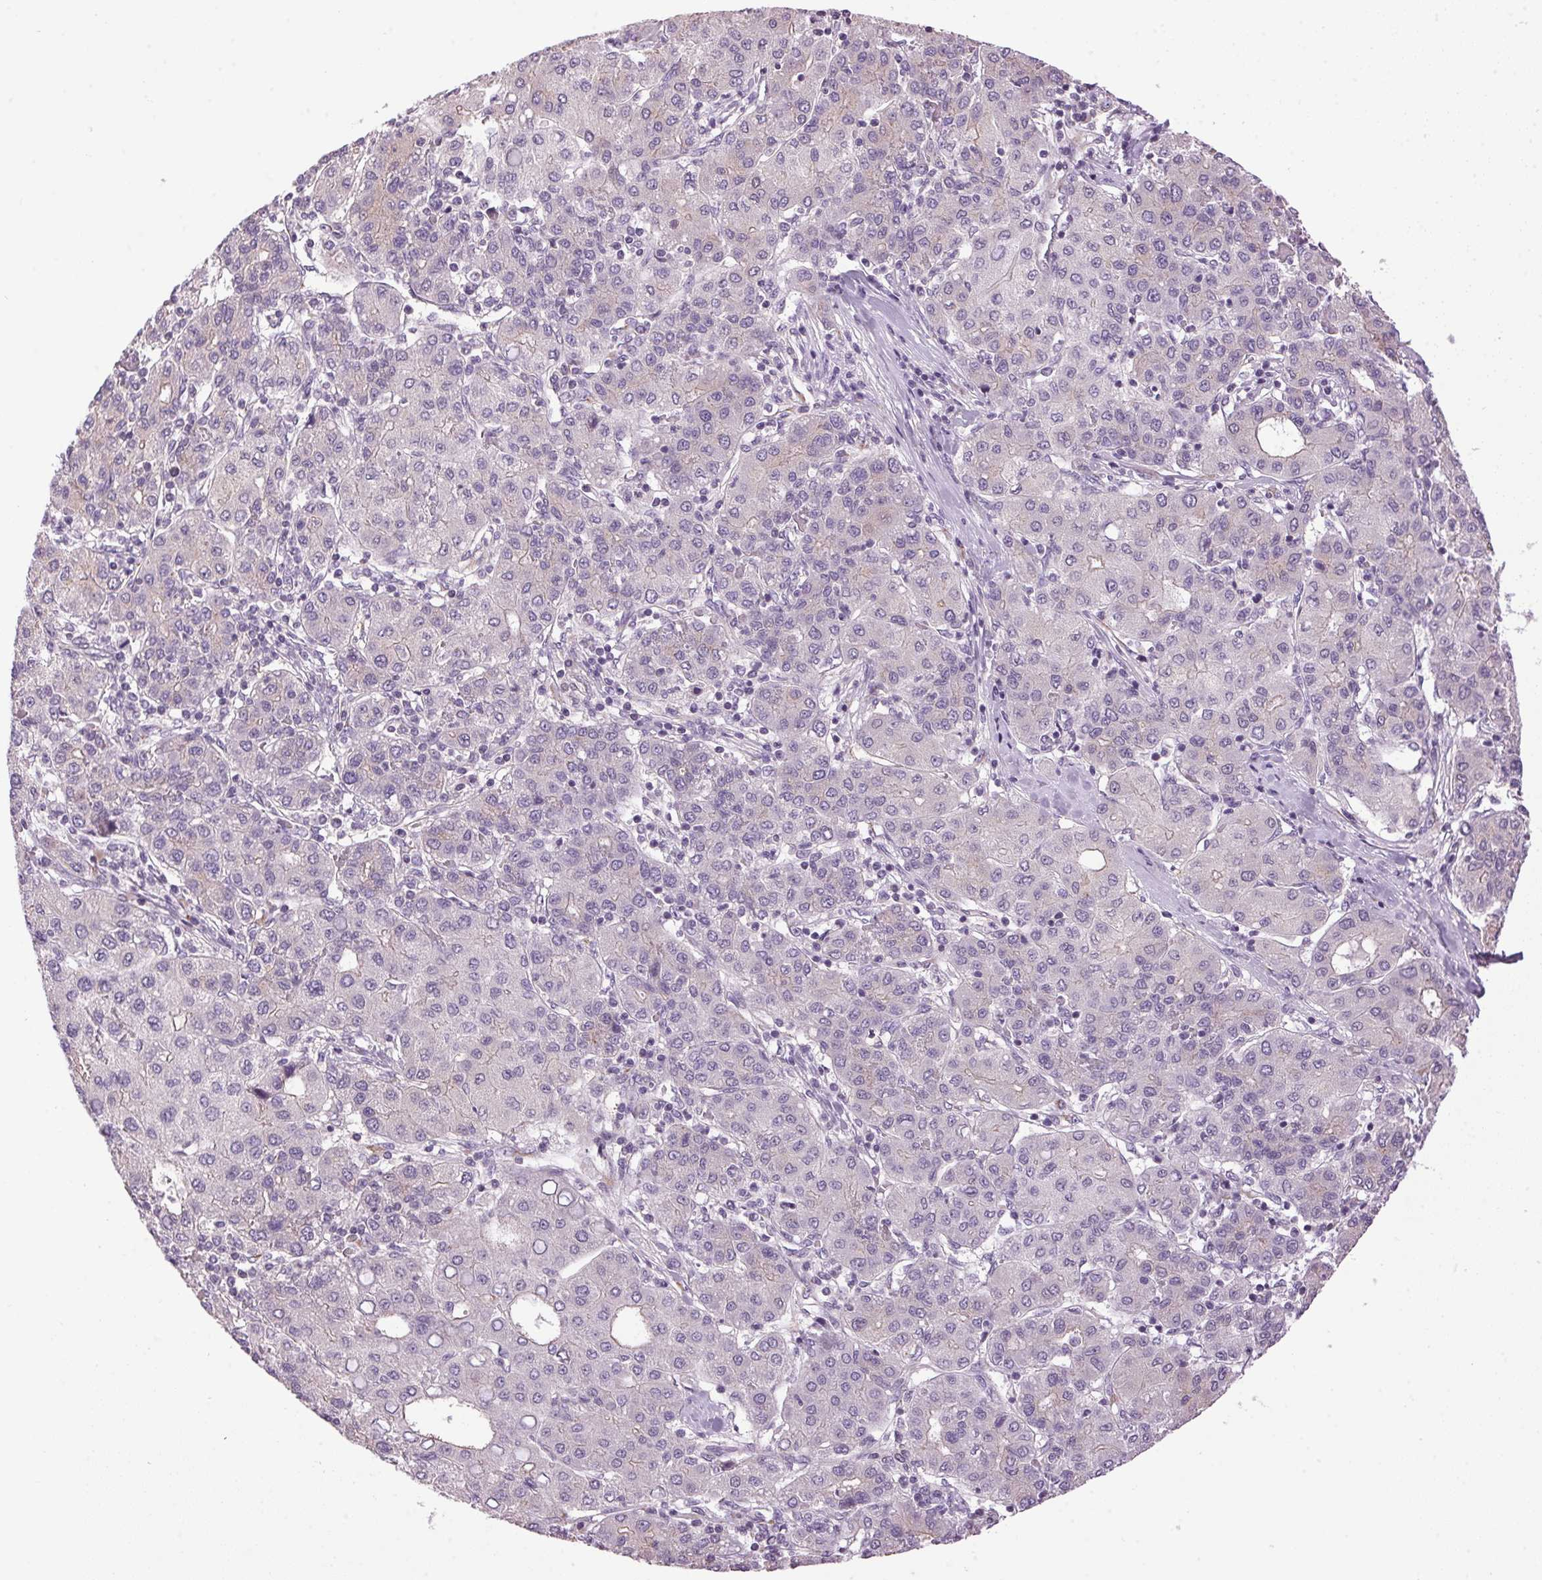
{"staining": {"intensity": "weak", "quantity": "<25%", "location": "cytoplasmic/membranous"}, "tissue": "liver cancer", "cell_type": "Tumor cells", "image_type": "cancer", "snomed": [{"axis": "morphology", "description": "Carcinoma, Hepatocellular, NOS"}, {"axis": "topography", "description": "Liver"}], "caption": "Tumor cells are negative for brown protein staining in hepatocellular carcinoma (liver).", "gene": "GOLPH3", "patient": {"sex": "male", "age": 65}}